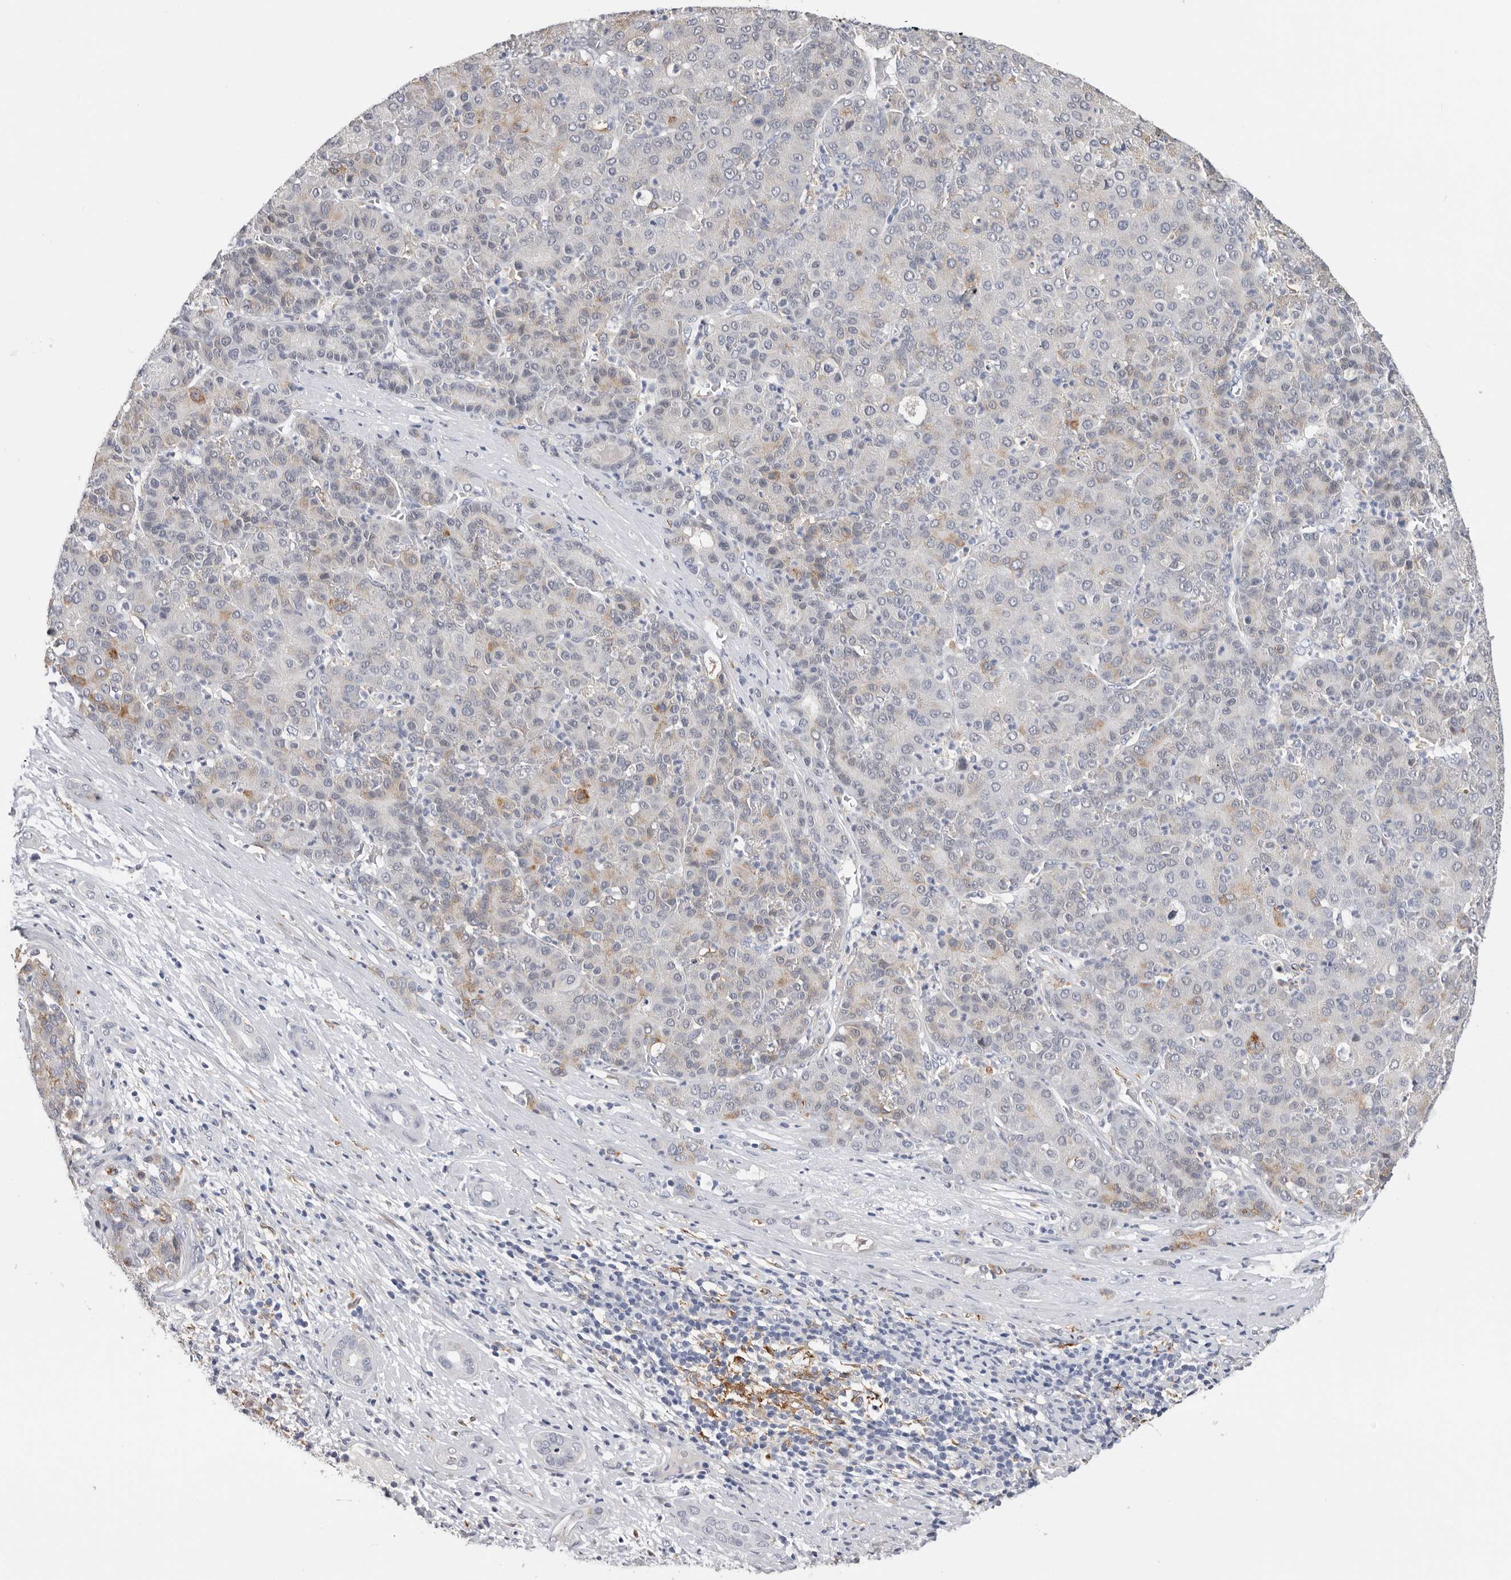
{"staining": {"intensity": "moderate", "quantity": "25%-75%", "location": "cytoplasmic/membranous"}, "tissue": "liver cancer", "cell_type": "Tumor cells", "image_type": "cancer", "snomed": [{"axis": "morphology", "description": "Carcinoma, Hepatocellular, NOS"}, {"axis": "topography", "description": "Liver"}], "caption": "An immunohistochemistry image of neoplastic tissue is shown. Protein staining in brown shows moderate cytoplasmic/membranous positivity in liver cancer within tumor cells.", "gene": "TFRC", "patient": {"sex": "male", "age": 65}}